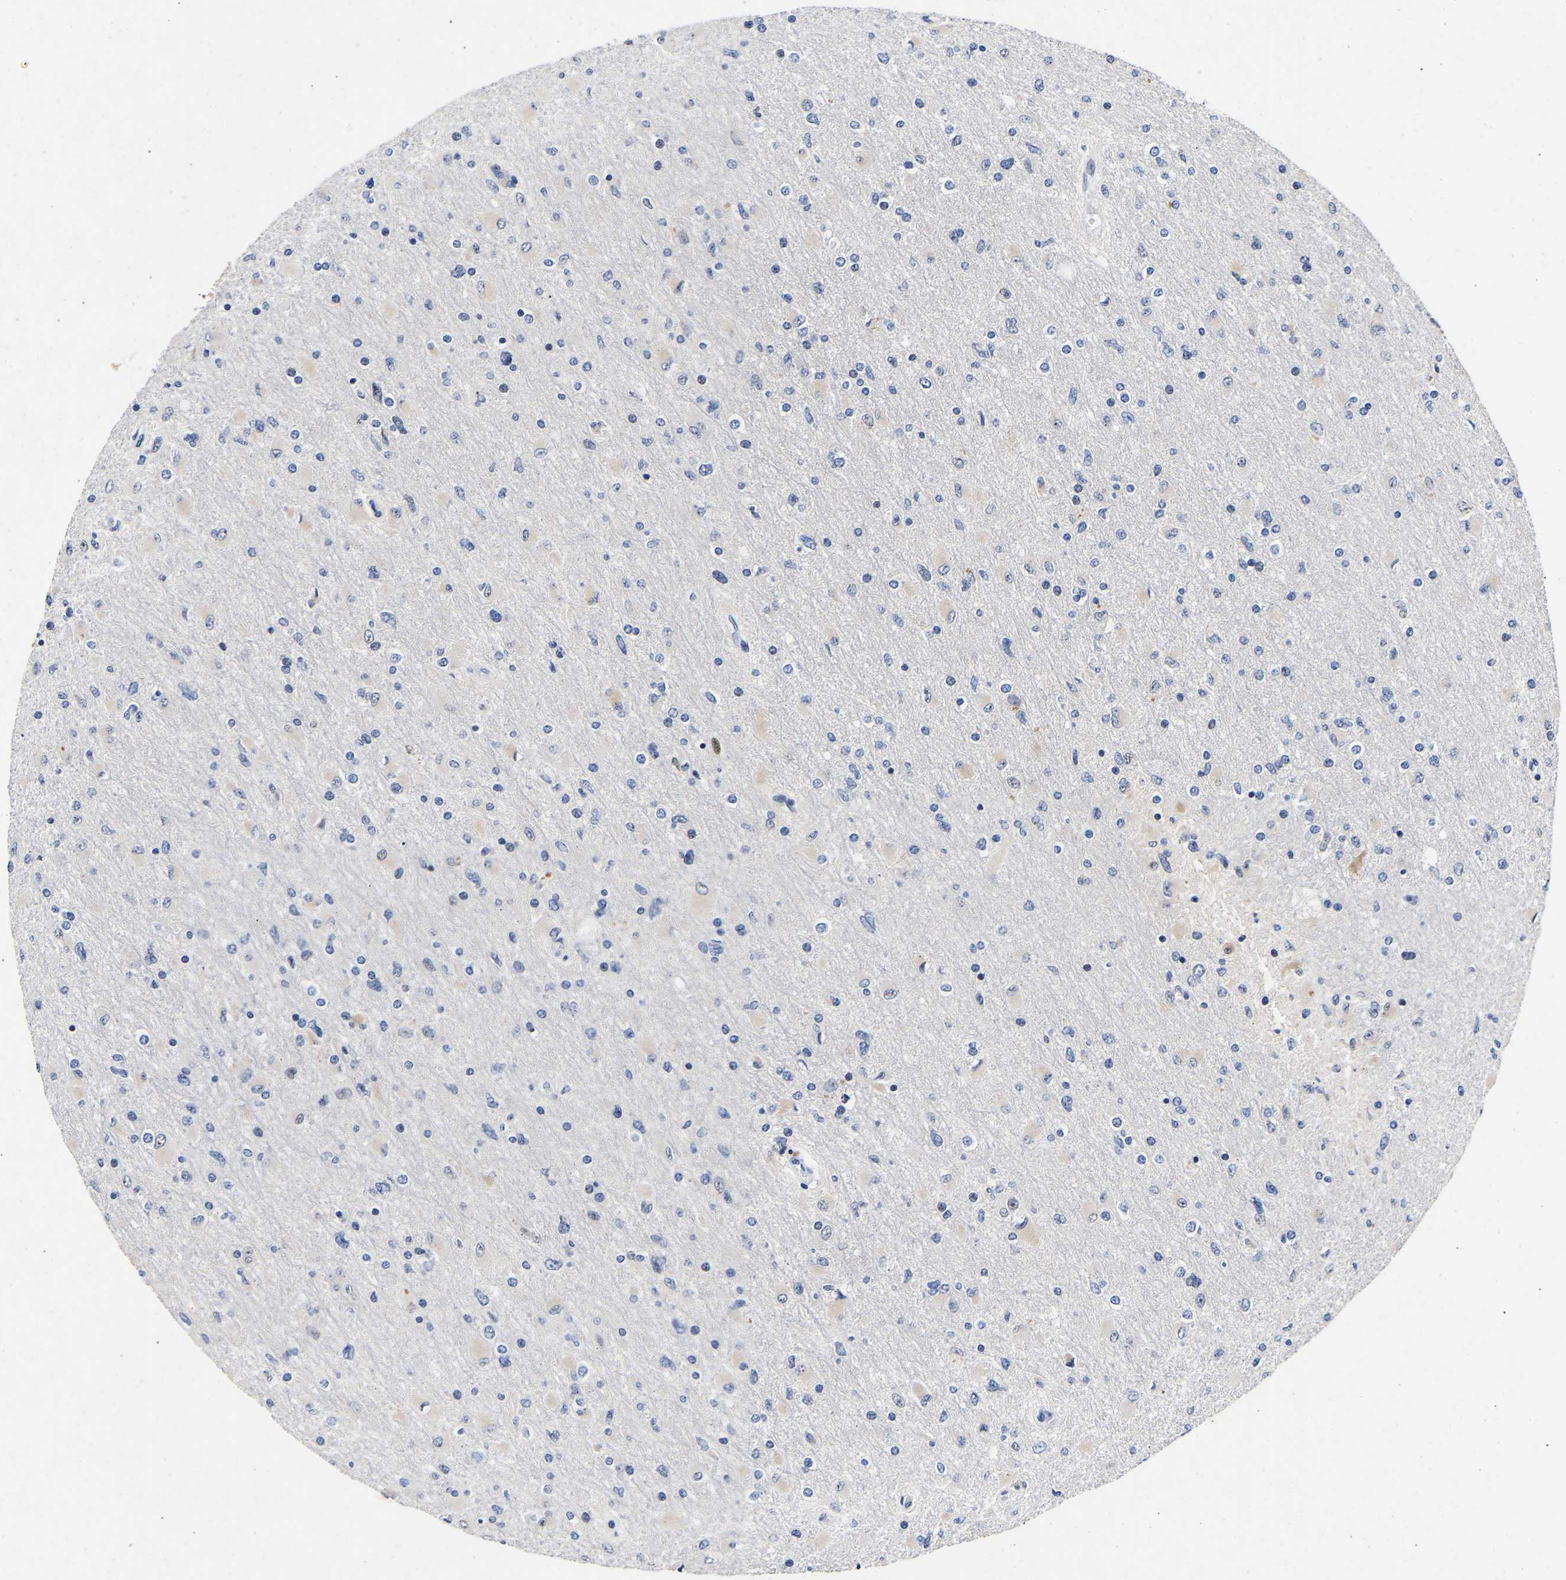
{"staining": {"intensity": "negative", "quantity": "none", "location": "none"}, "tissue": "glioma", "cell_type": "Tumor cells", "image_type": "cancer", "snomed": [{"axis": "morphology", "description": "Glioma, malignant, High grade"}, {"axis": "topography", "description": "Cerebral cortex"}], "caption": "Human glioma stained for a protein using immunohistochemistry demonstrates no expression in tumor cells.", "gene": "CCDC6", "patient": {"sex": "female", "age": 36}}